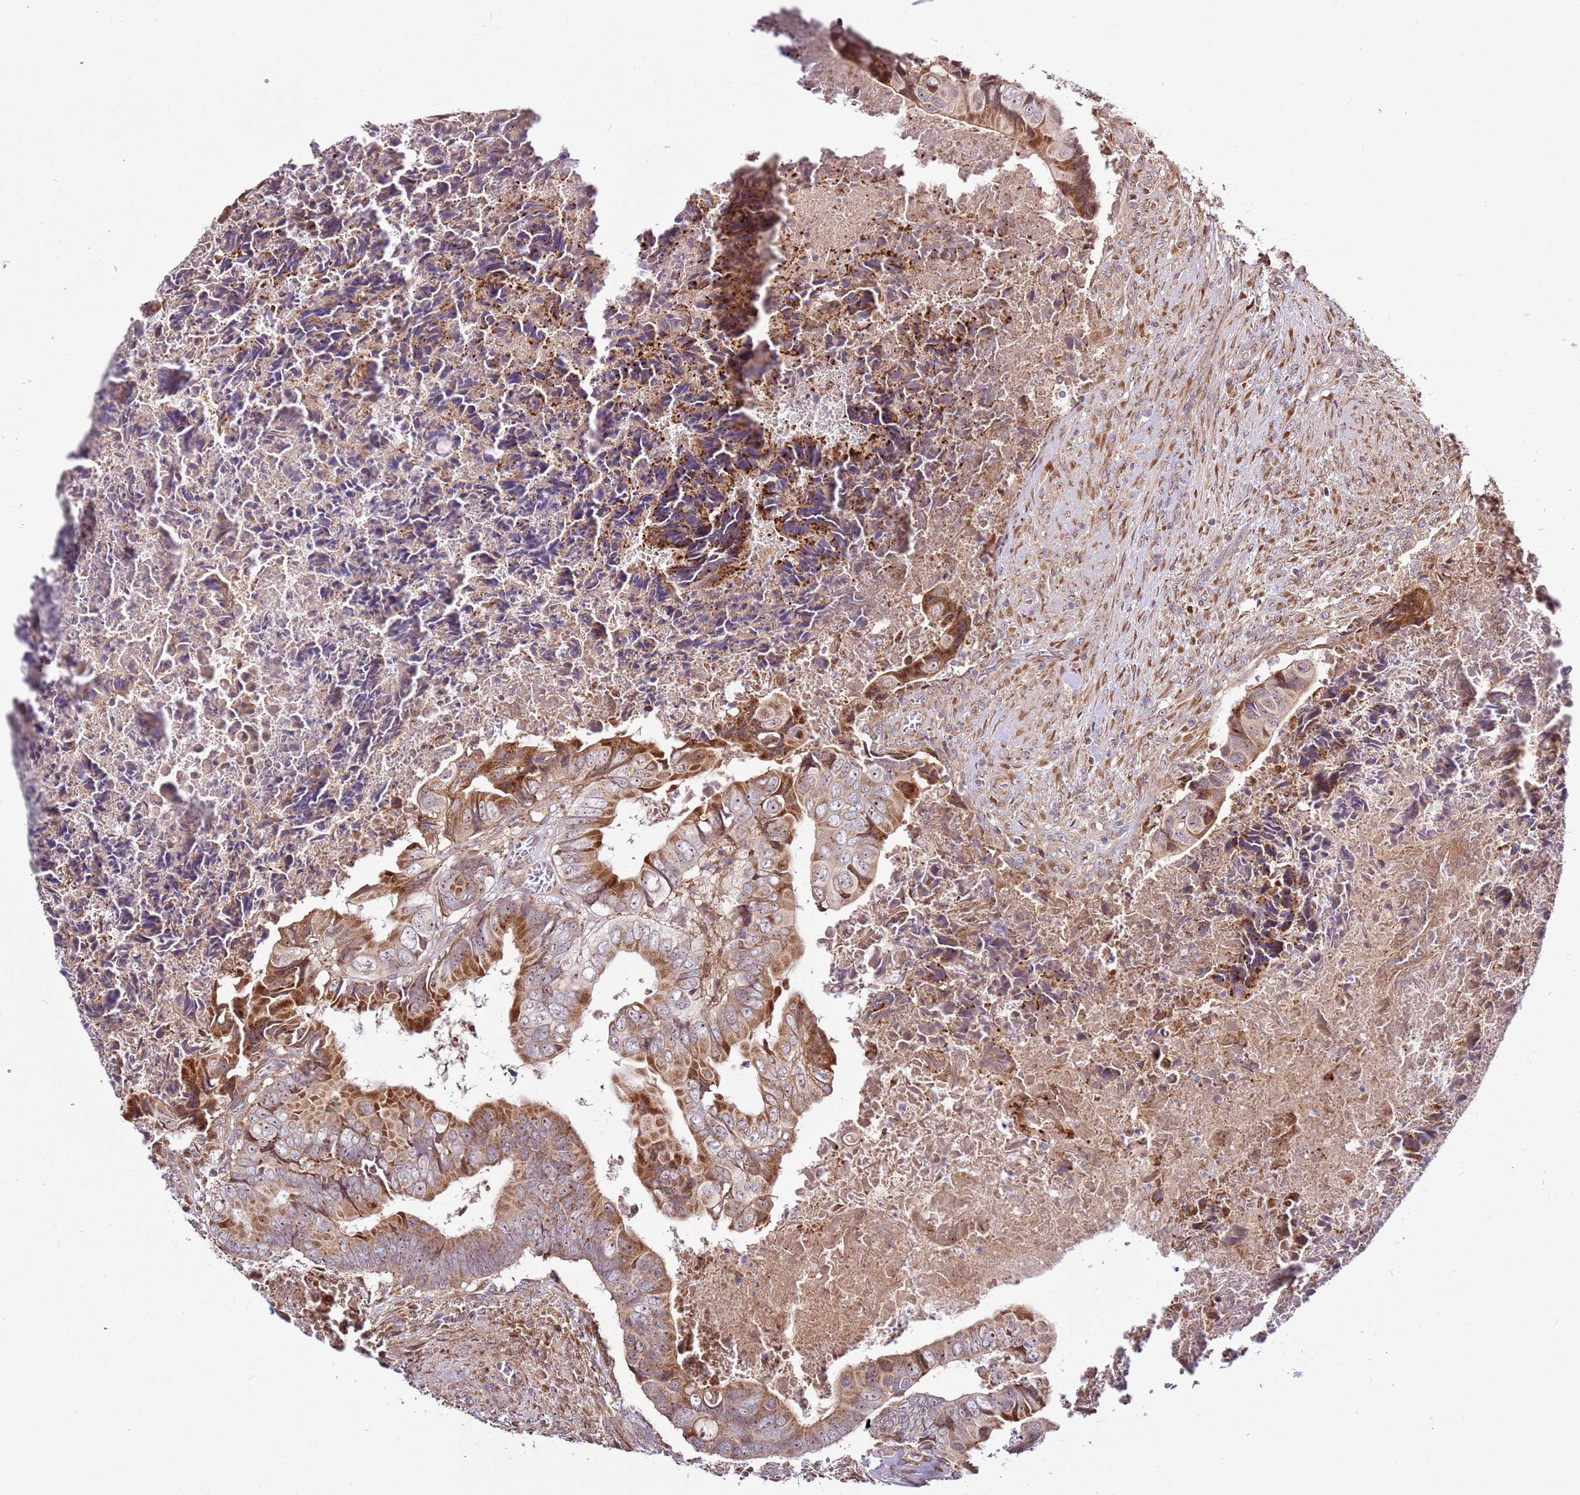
{"staining": {"intensity": "moderate", "quantity": ">75%", "location": "cytoplasmic/membranous,nuclear"}, "tissue": "colorectal cancer", "cell_type": "Tumor cells", "image_type": "cancer", "snomed": [{"axis": "morphology", "description": "Adenocarcinoma, NOS"}, {"axis": "topography", "description": "Rectum"}], "caption": "Human colorectal cancer stained with a protein marker reveals moderate staining in tumor cells.", "gene": "RASA3", "patient": {"sex": "female", "age": 78}}